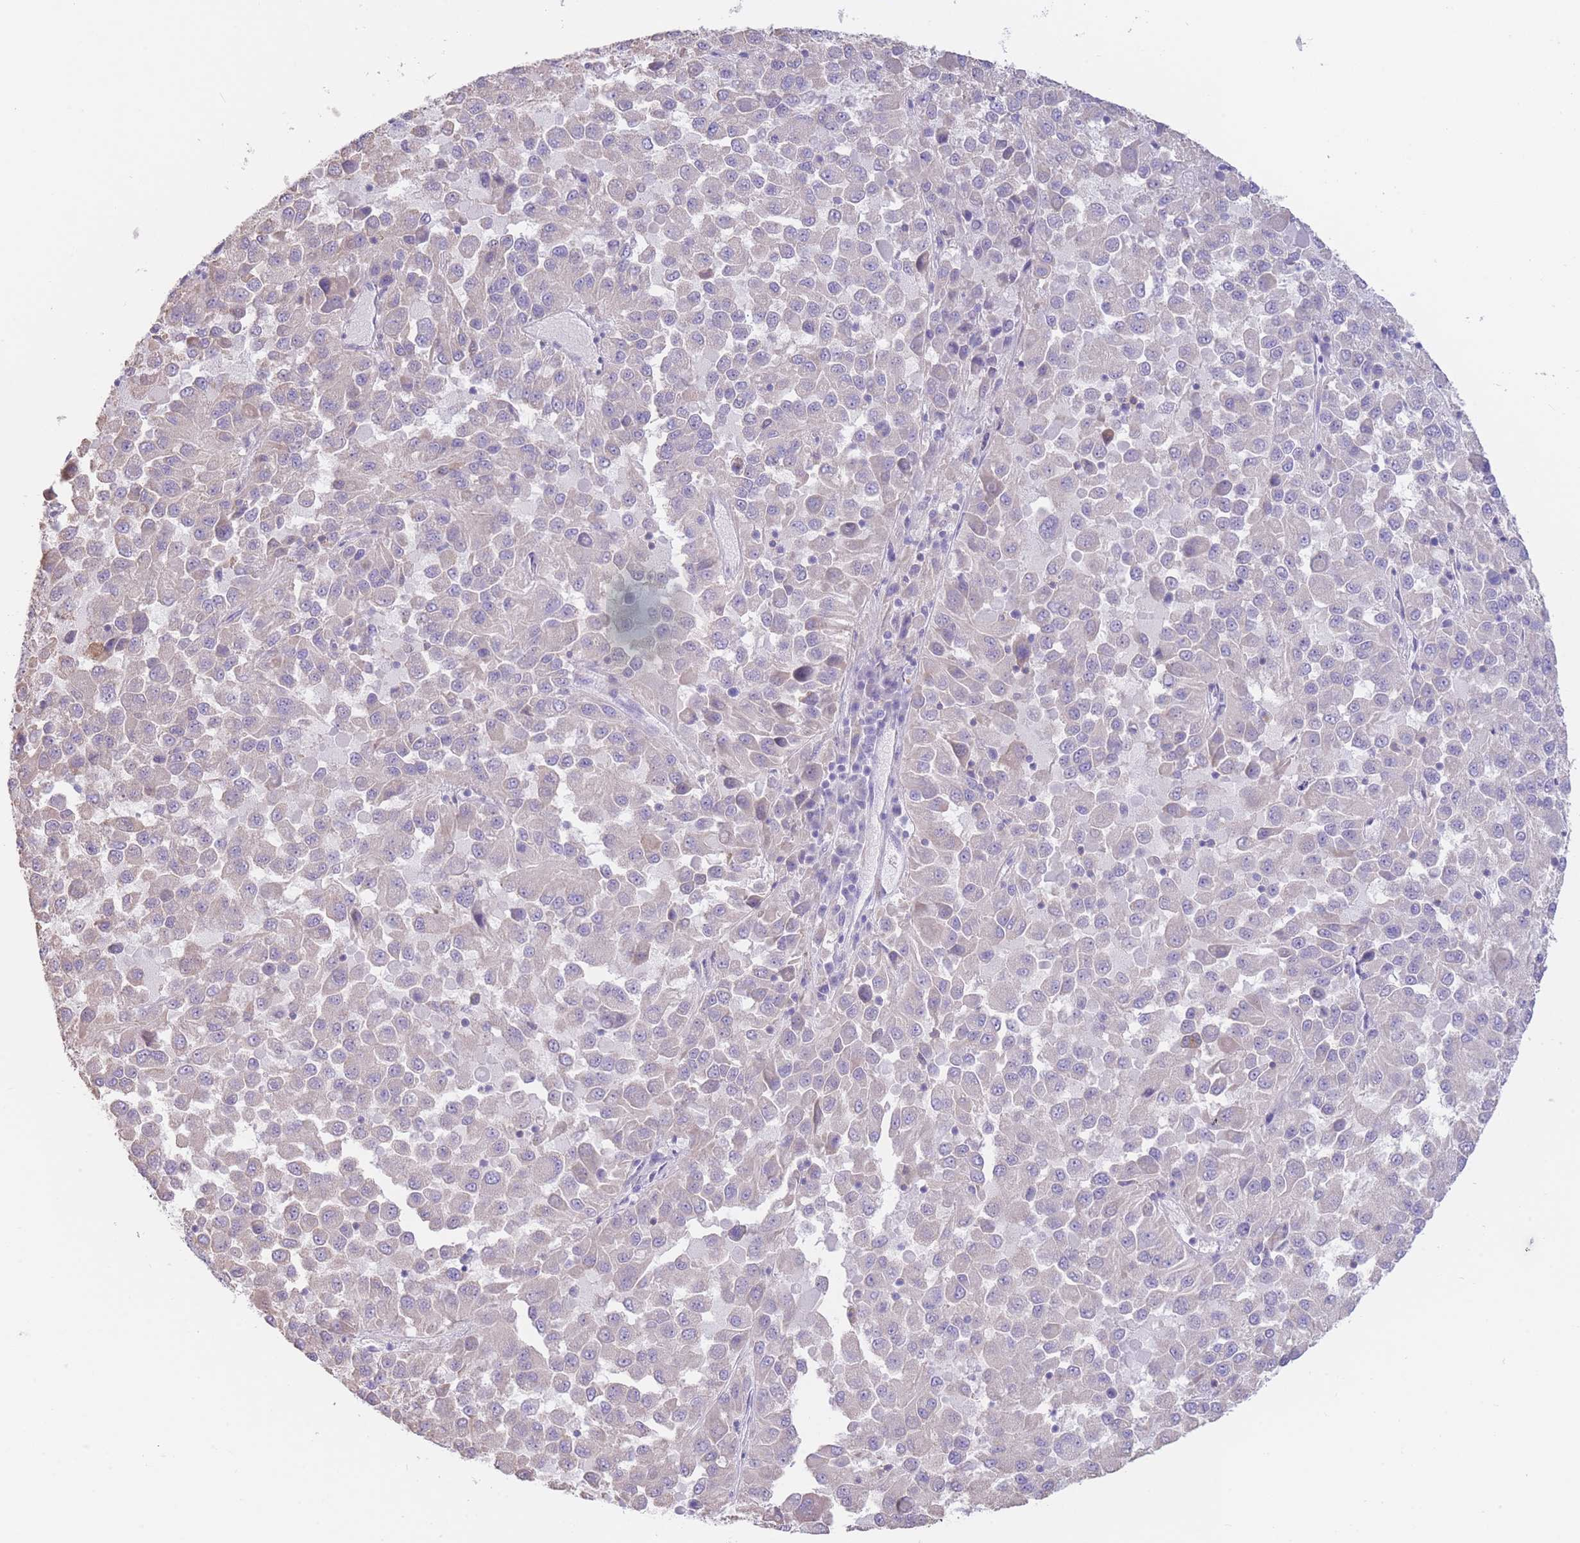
{"staining": {"intensity": "negative", "quantity": "none", "location": "none"}, "tissue": "melanoma", "cell_type": "Tumor cells", "image_type": "cancer", "snomed": [{"axis": "morphology", "description": "Malignant melanoma, Metastatic site"}, {"axis": "topography", "description": "Lung"}], "caption": "Immunohistochemistry photomicrograph of malignant melanoma (metastatic site) stained for a protein (brown), which shows no expression in tumor cells. (Stains: DAB immunohistochemistry with hematoxylin counter stain, Microscopy: brightfield microscopy at high magnification).", "gene": "LDB3", "patient": {"sex": "male", "age": 64}}